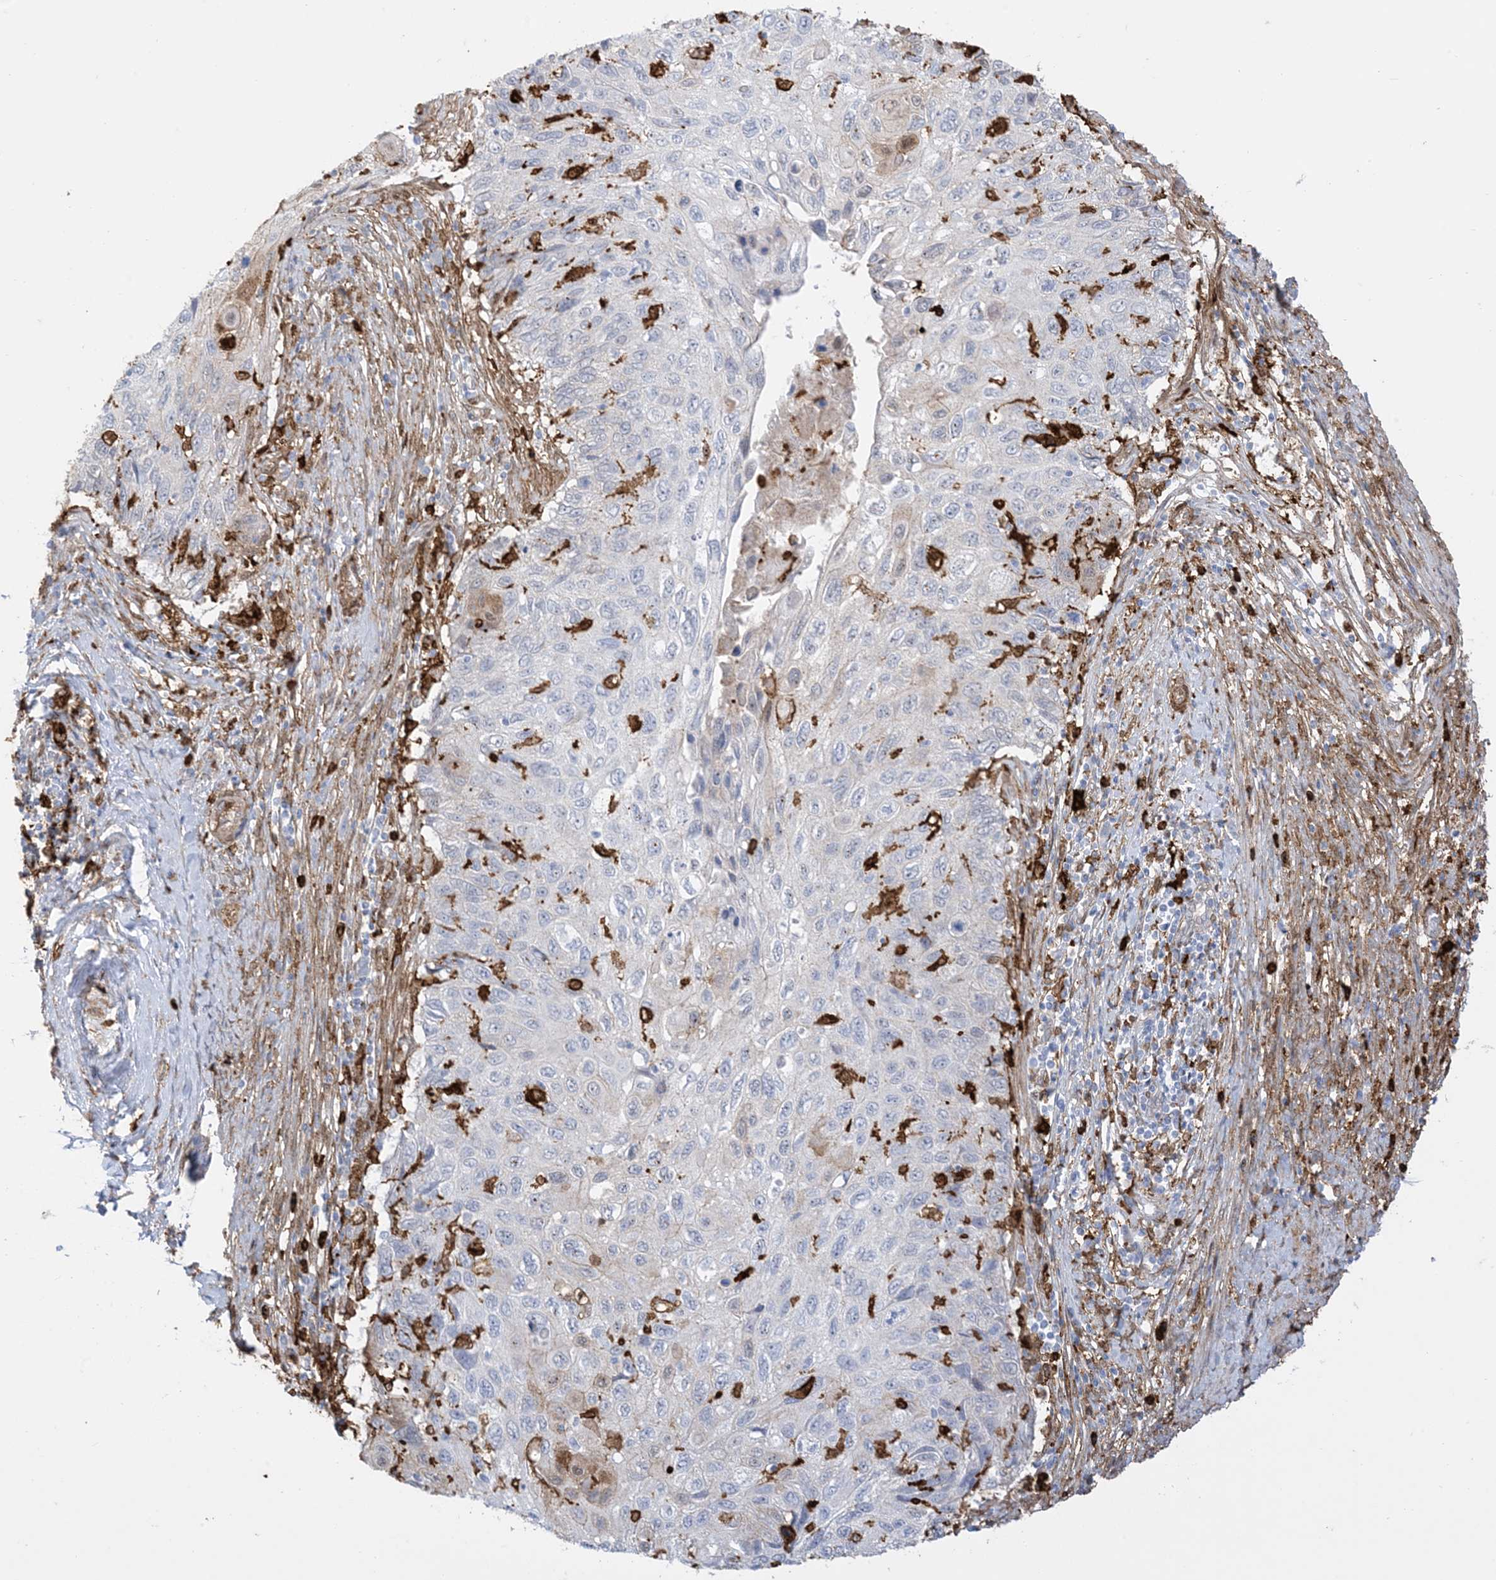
{"staining": {"intensity": "negative", "quantity": "none", "location": "none"}, "tissue": "cervical cancer", "cell_type": "Tumor cells", "image_type": "cancer", "snomed": [{"axis": "morphology", "description": "Squamous cell carcinoma, NOS"}, {"axis": "topography", "description": "Cervix"}], "caption": "Photomicrograph shows no protein expression in tumor cells of cervical cancer (squamous cell carcinoma) tissue.", "gene": "GSN", "patient": {"sex": "female", "age": 70}}